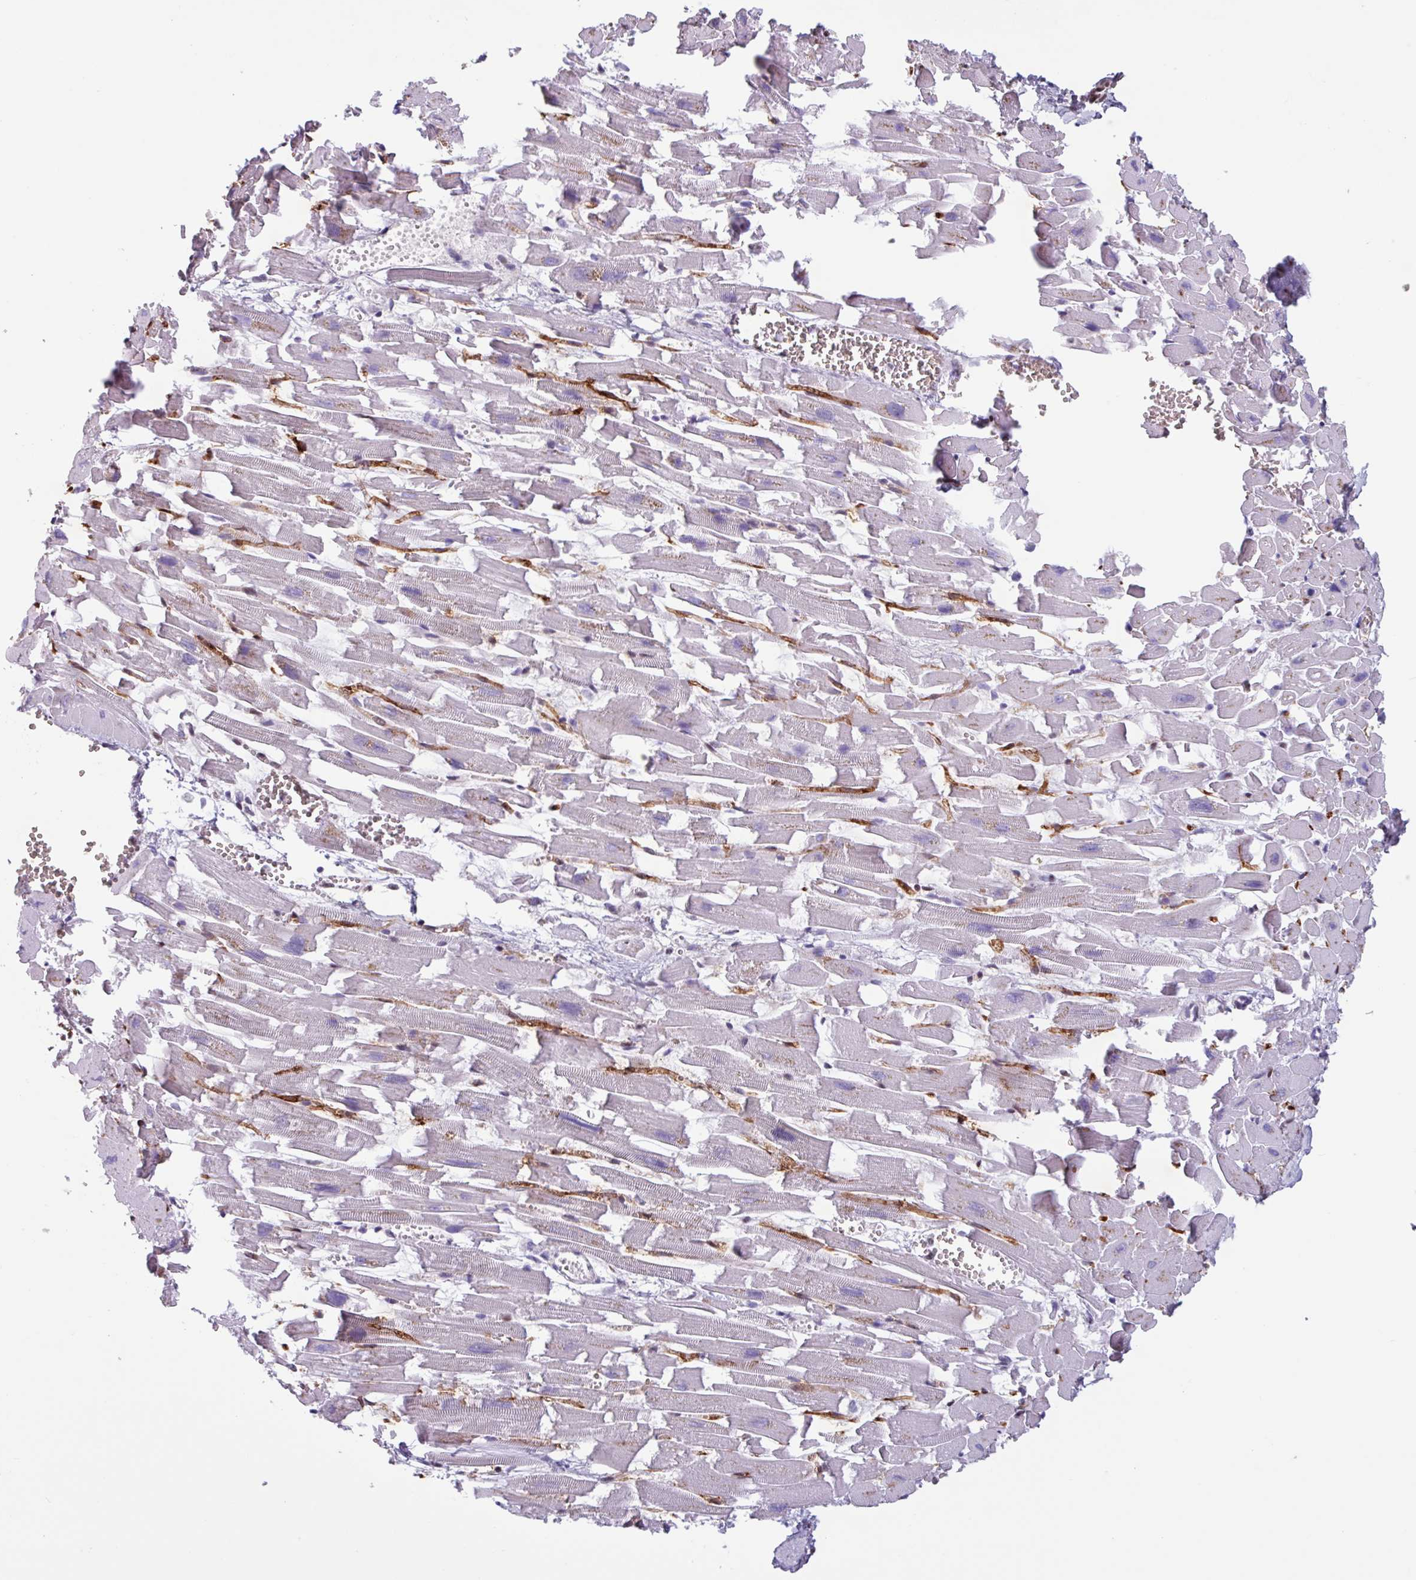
{"staining": {"intensity": "negative", "quantity": "none", "location": "none"}, "tissue": "heart muscle", "cell_type": "Cardiomyocytes", "image_type": "normal", "snomed": [{"axis": "morphology", "description": "Normal tissue, NOS"}, {"axis": "topography", "description": "Heart"}], "caption": "Immunohistochemical staining of benign human heart muscle exhibits no significant expression in cardiomyocytes. (Immunohistochemistry, brightfield microscopy, high magnification).", "gene": "ZNF575", "patient": {"sex": "female", "age": 64}}